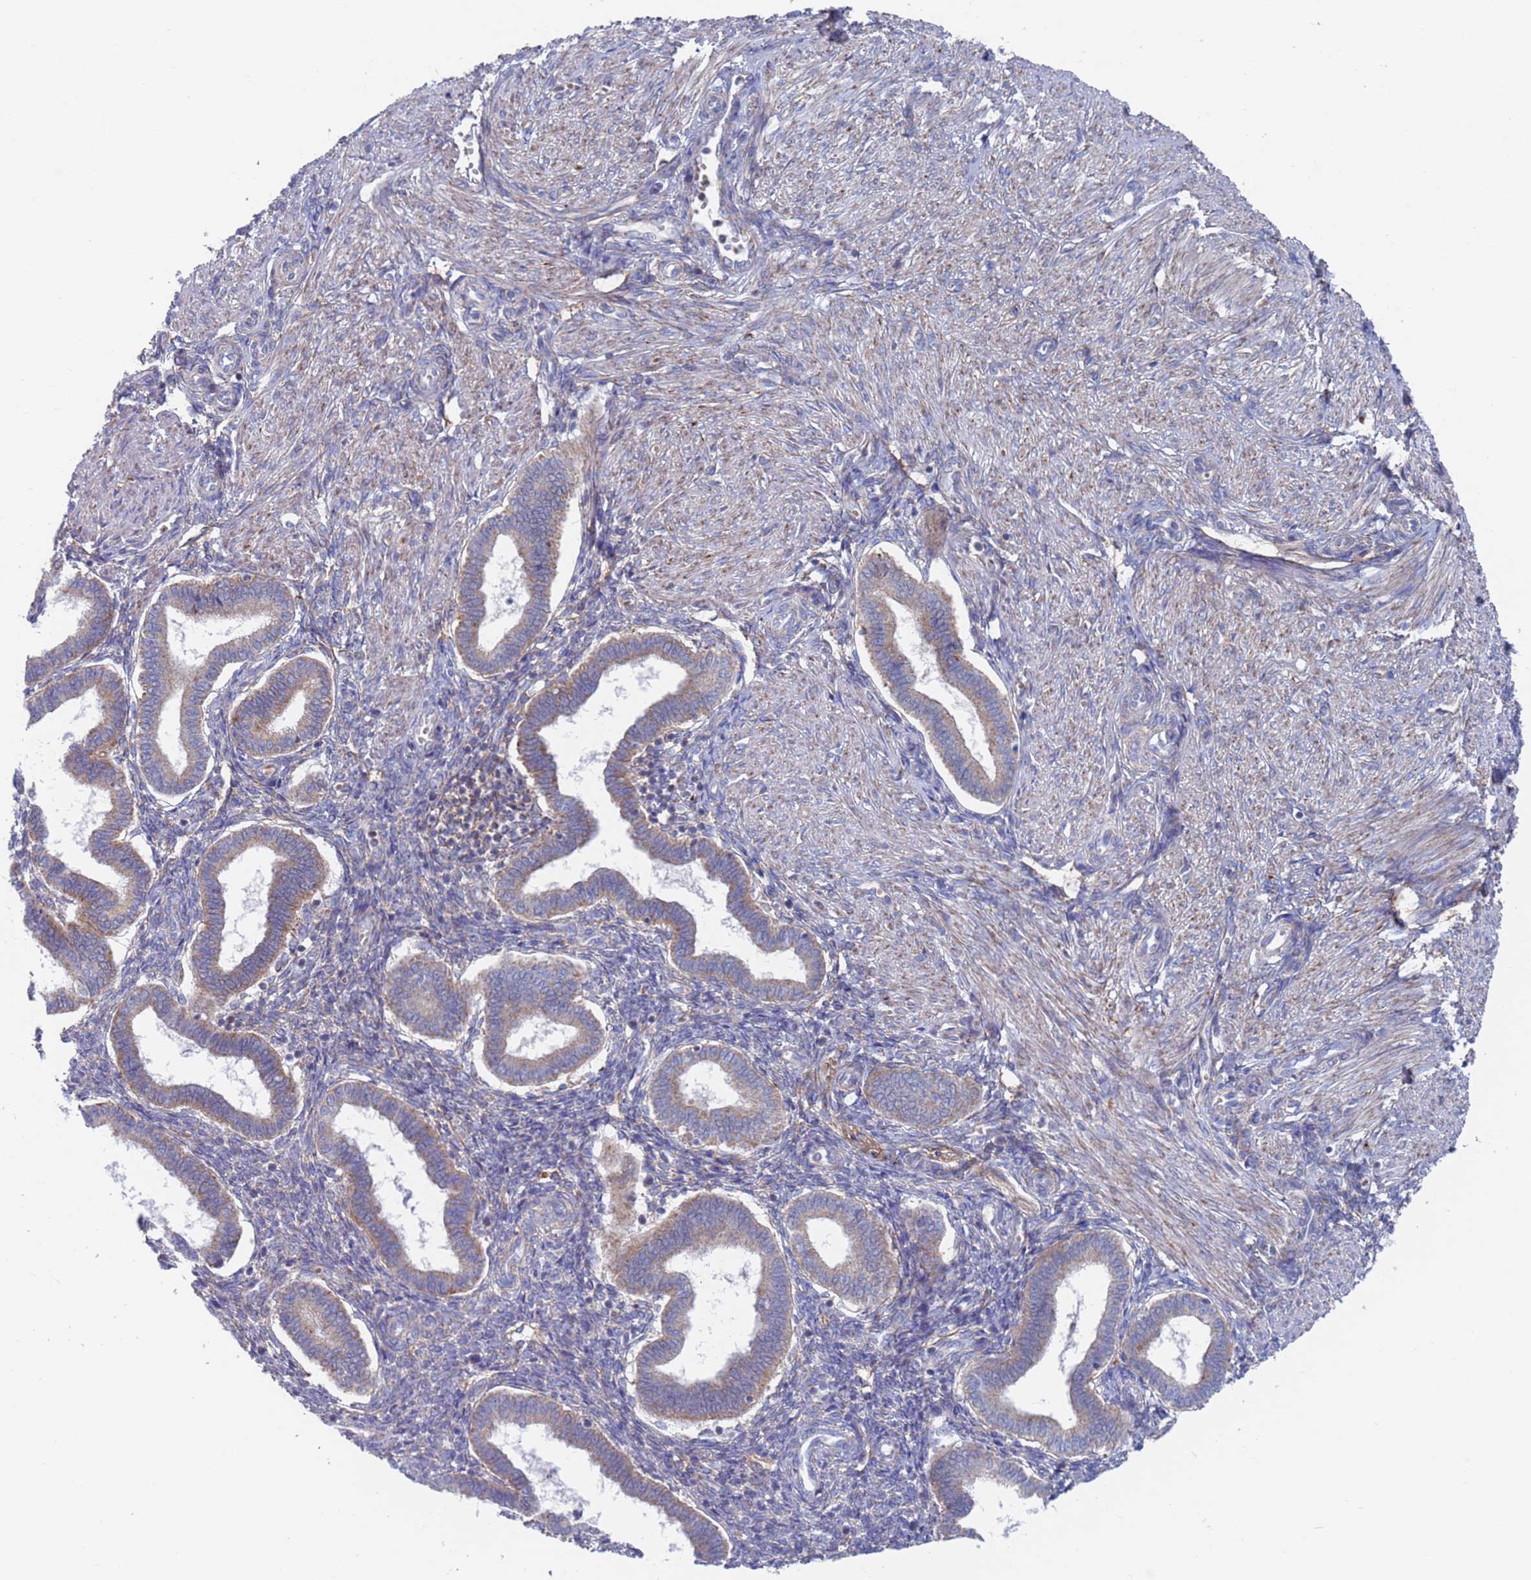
{"staining": {"intensity": "negative", "quantity": "none", "location": "none"}, "tissue": "endometrium", "cell_type": "Cells in endometrial stroma", "image_type": "normal", "snomed": [{"axis": "morphology", "description": "Normal tissue, NOS"}, {"axis": "topography", "description": "Endometrium"}], "caption": "IHC image of unremarkable endometrium stained for a protein (brown), which demonstrates no positivity in cells in endometrial stroma.", "gene": "CHCHD6", "patient": {"sex": "female", "age": 24}}